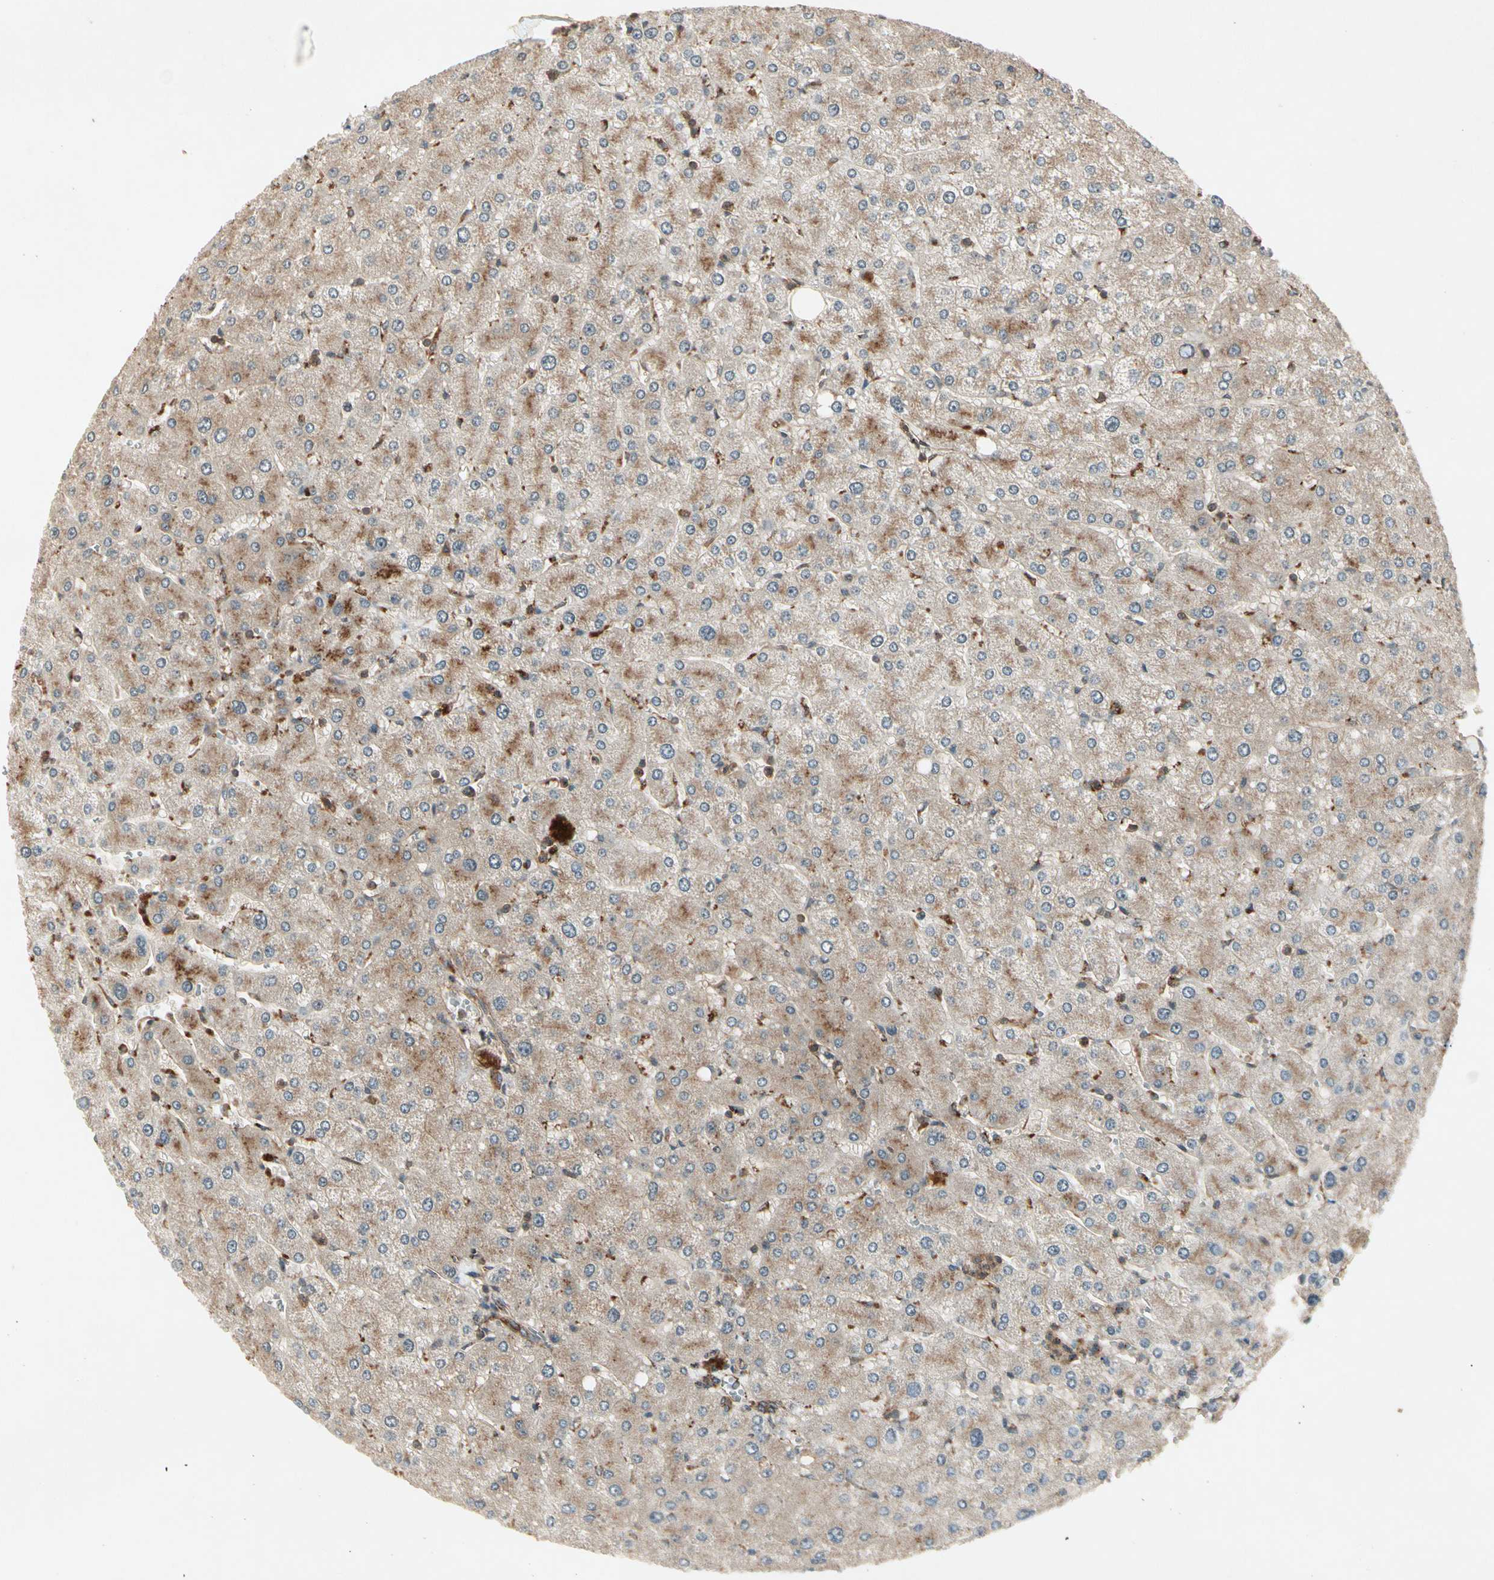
{"staining": {"intensity": "strong", "quantity": ">75%", "location": "cytoplasmic/membranous"}, "tissue": "liver", "cell_type": "Cholangiocytes", "image_type": "normal", "snomed": [{"axis": "morphology", "description": "Normal tissue, NOS"}, {"axis": "topography", "description": "Liver"}], "caption": "Human liver stained with a protein marker shows strong staining in cholangiocytes.", "gene": "FLOT1", "patient": {"sex": "male", "age": 55}}